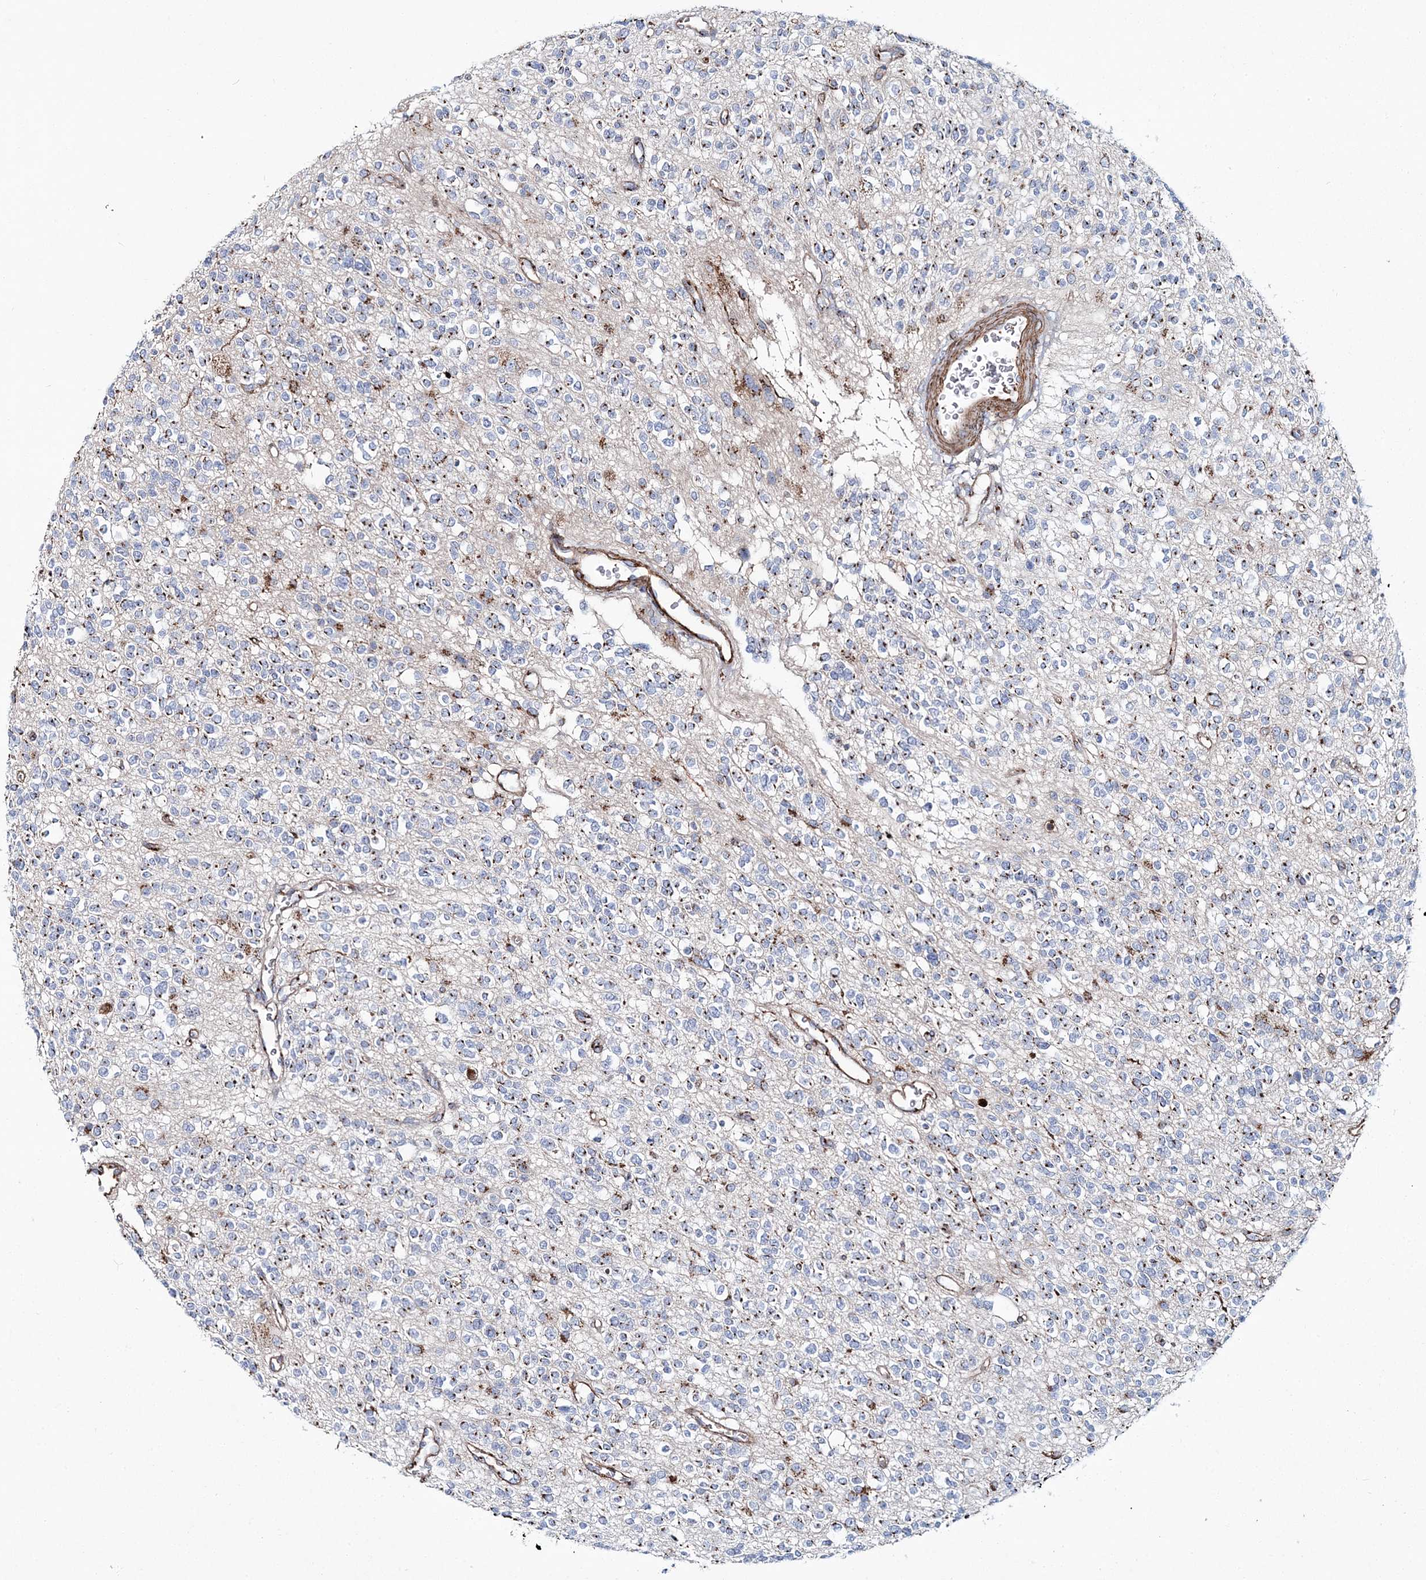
{"staining": {"intensity": "moderate", "quantity": "25%-75%", "location": "cytoplasmic/membranous"}, "tissue": "glioma", "cell_type": "Tumor cells", "image_type": "cancer", "snomed": [{"axis": "morphology", "description": "Glioma, malignant, High grade"}, {"axis": "topography", "description": "Brain"}], "caption": "Immunohistochemistry (DAB) staining of human malignant high-grade glioma demonstrates moderate cytoplasmic/membranous protein expression in about 25%-75% of tumor cells.", "gene": "MAN1A2", "patient": {"sex": "male", "age": 34}}